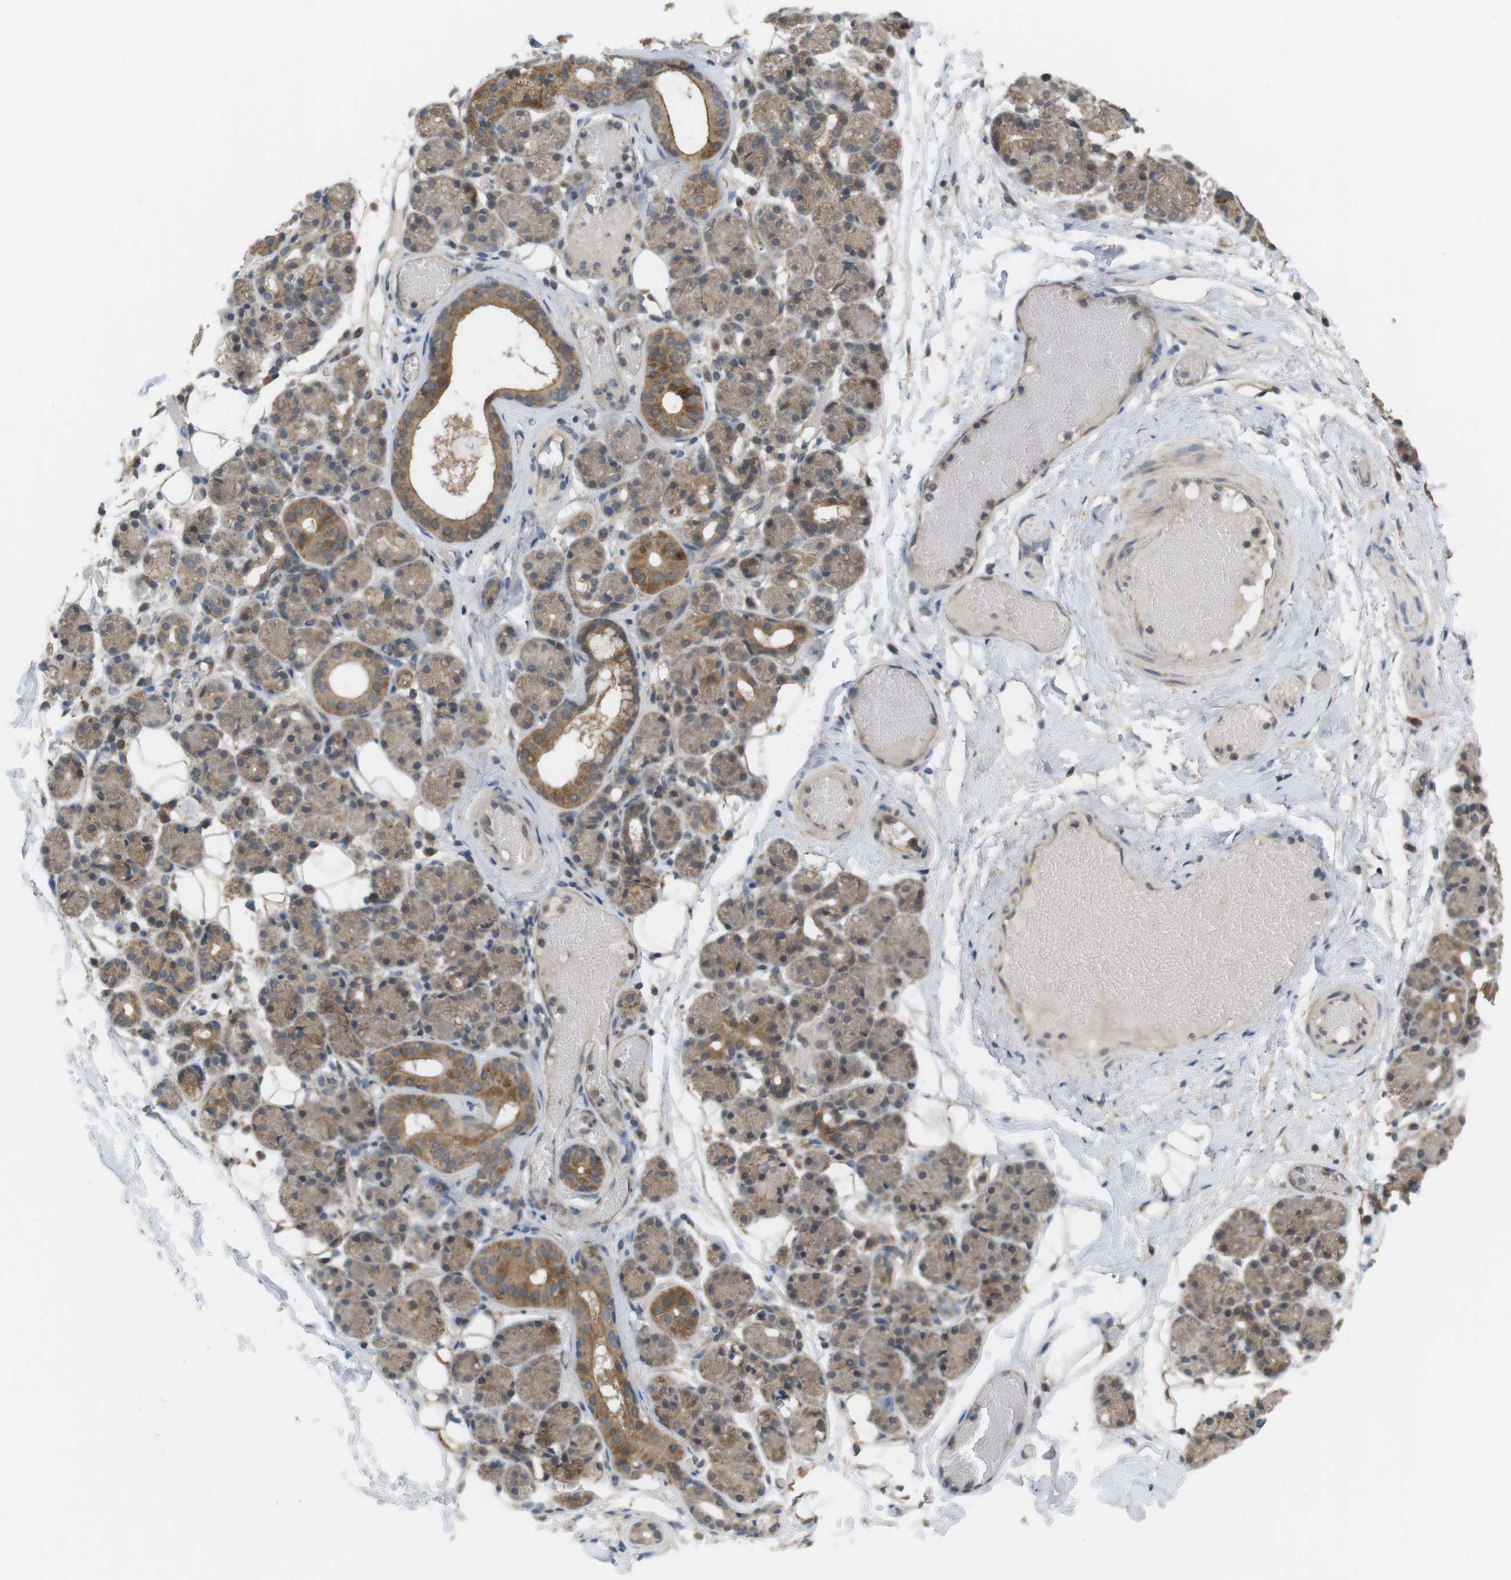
{"staining": {"intensity": "moderate", "quantity": ">75%", "location": "cytoplasmic/membranous"}, "tissue": "salivary gland", "cell_type": "Glandular cells", "image_type": "normal", "snomed": [{"axis": "morphology", "description": "Normal tissue, NOS"}, {"axis": "topography", "description": "Salivary gland"}], "caption": "A medium amount of moderate cytoplasmic/membranous staining is appreciated in approximately >75% of glandular cells in normal salivary gland.", "gene": "RNF130", "patient": {"sex": "male", "age": 63}}